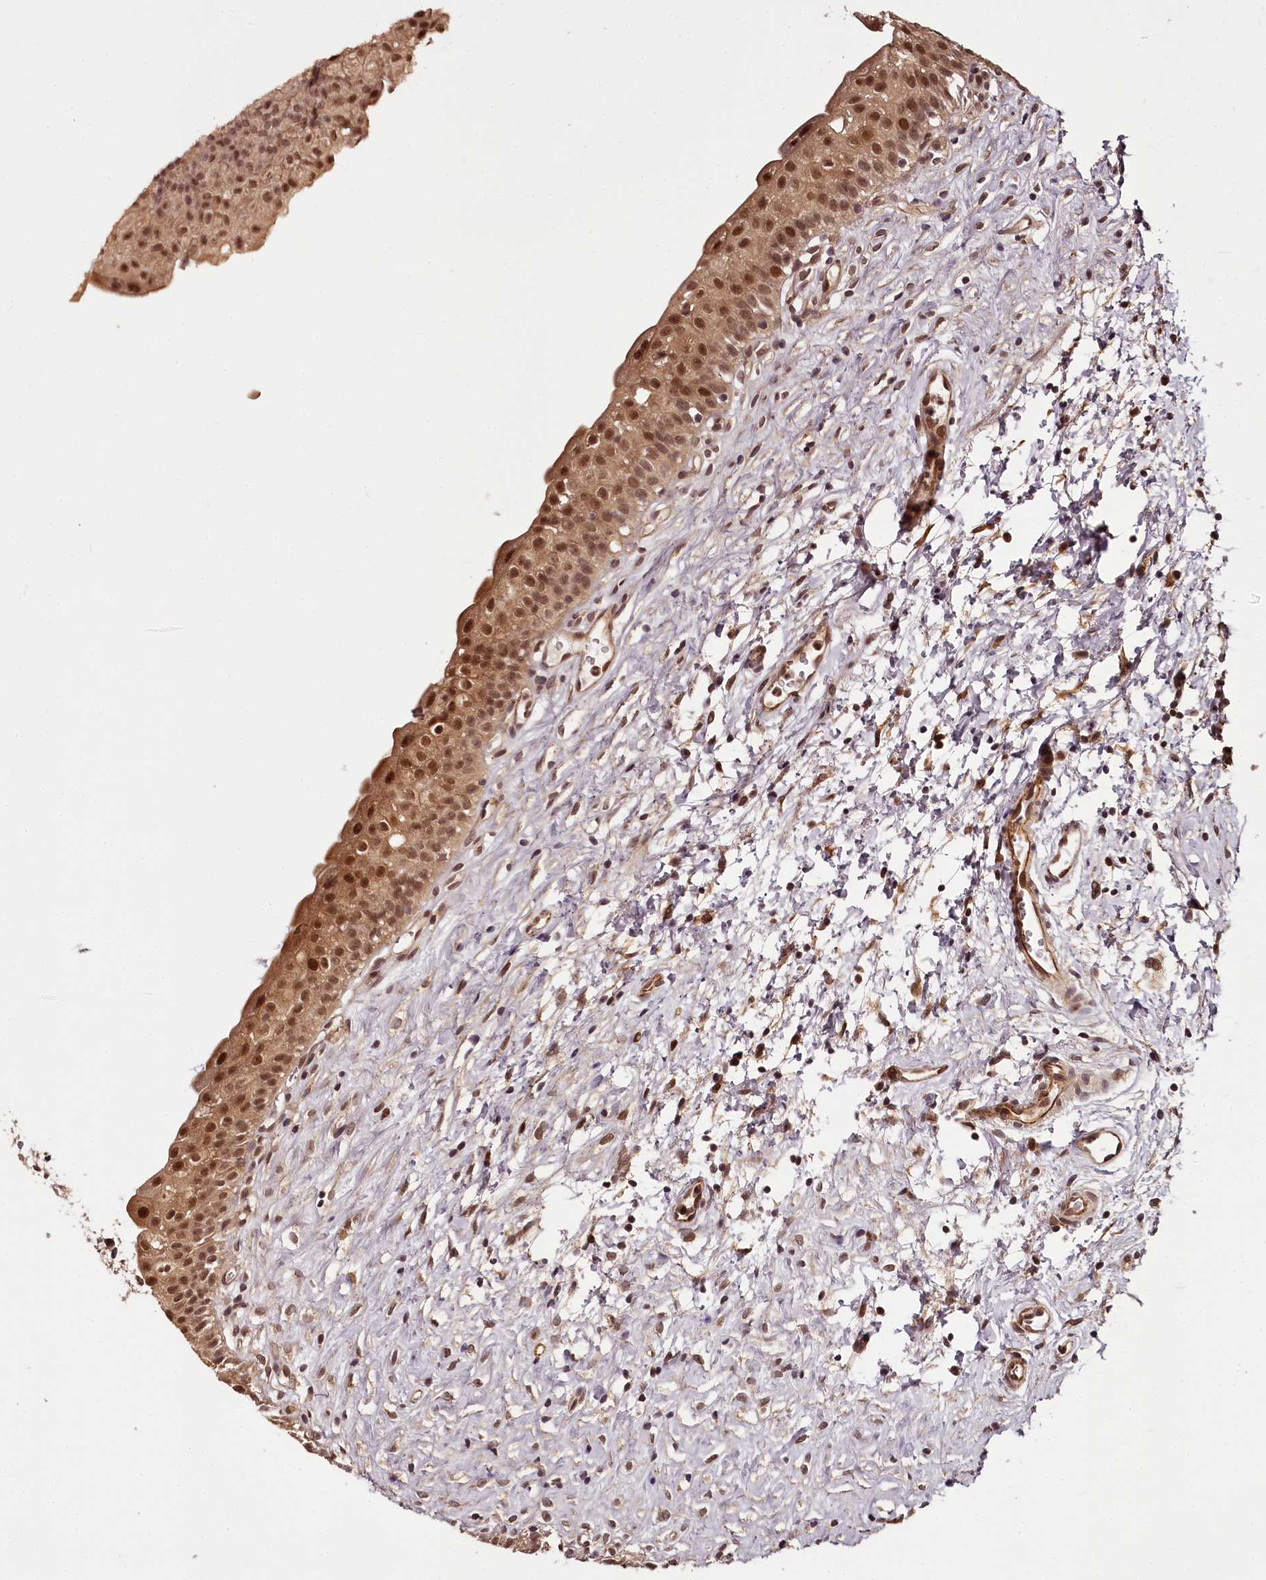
{"staining": {"intensity": "moderate", "quantity": ">75%", "location": "cytoplasmic/membranous,nuclear"}, "tissue": "urinary bladder", "cell_type": "Urothelial cells", "image_type": "normal", "snomed": [{"axis": "morphology", "description": "Normal tissue, NOS"}, {"axis": "topography", "description": "Urinary bladder"}], "caption": "Urothelial cells demonstrate medium levels of moderate cytoplasmic/membranous,nuclear positivity in about >75% of cells in benign human urinary bladder.", "gene": "MAML3", "patient": {"sex": "male", "age": 51}}